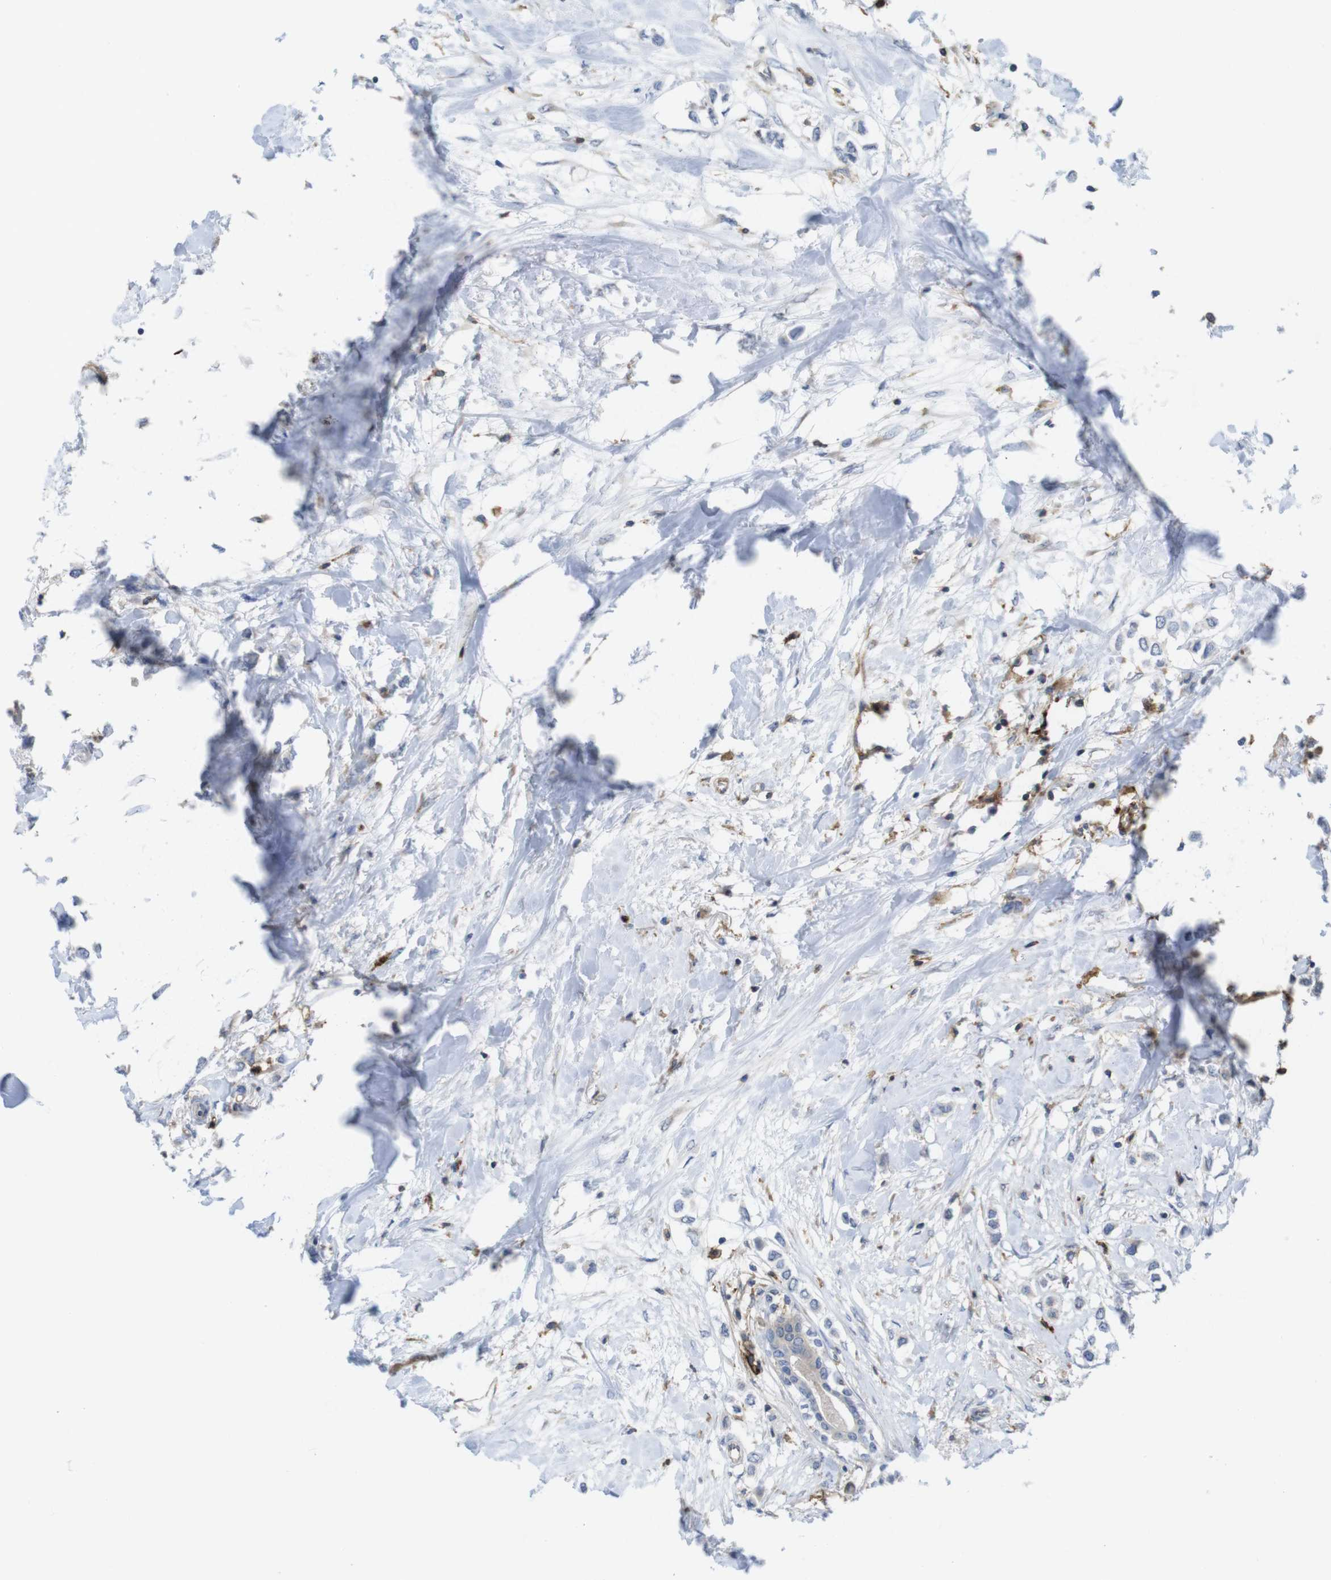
{"staining": {"intensity": "weak", "quantity": ">75%", "location": "cytoplasmic/membranous"}, "tissue": "breast cancer", "cell_type": "Tumor cells", "image_type": "cancer", "snomed": [{"axis": "morphology", "description": "Lobular carcinoma"}, {"axis": "topography", "description": "Breast"}], "caption": "Protein analysis of breast cancer tissue demonstrates weak cytoplasmic/membranous positivity in approximately >75% of tumor cells.", "gene": "CCR6", "patient": {"sex": "female", "age": 51}}